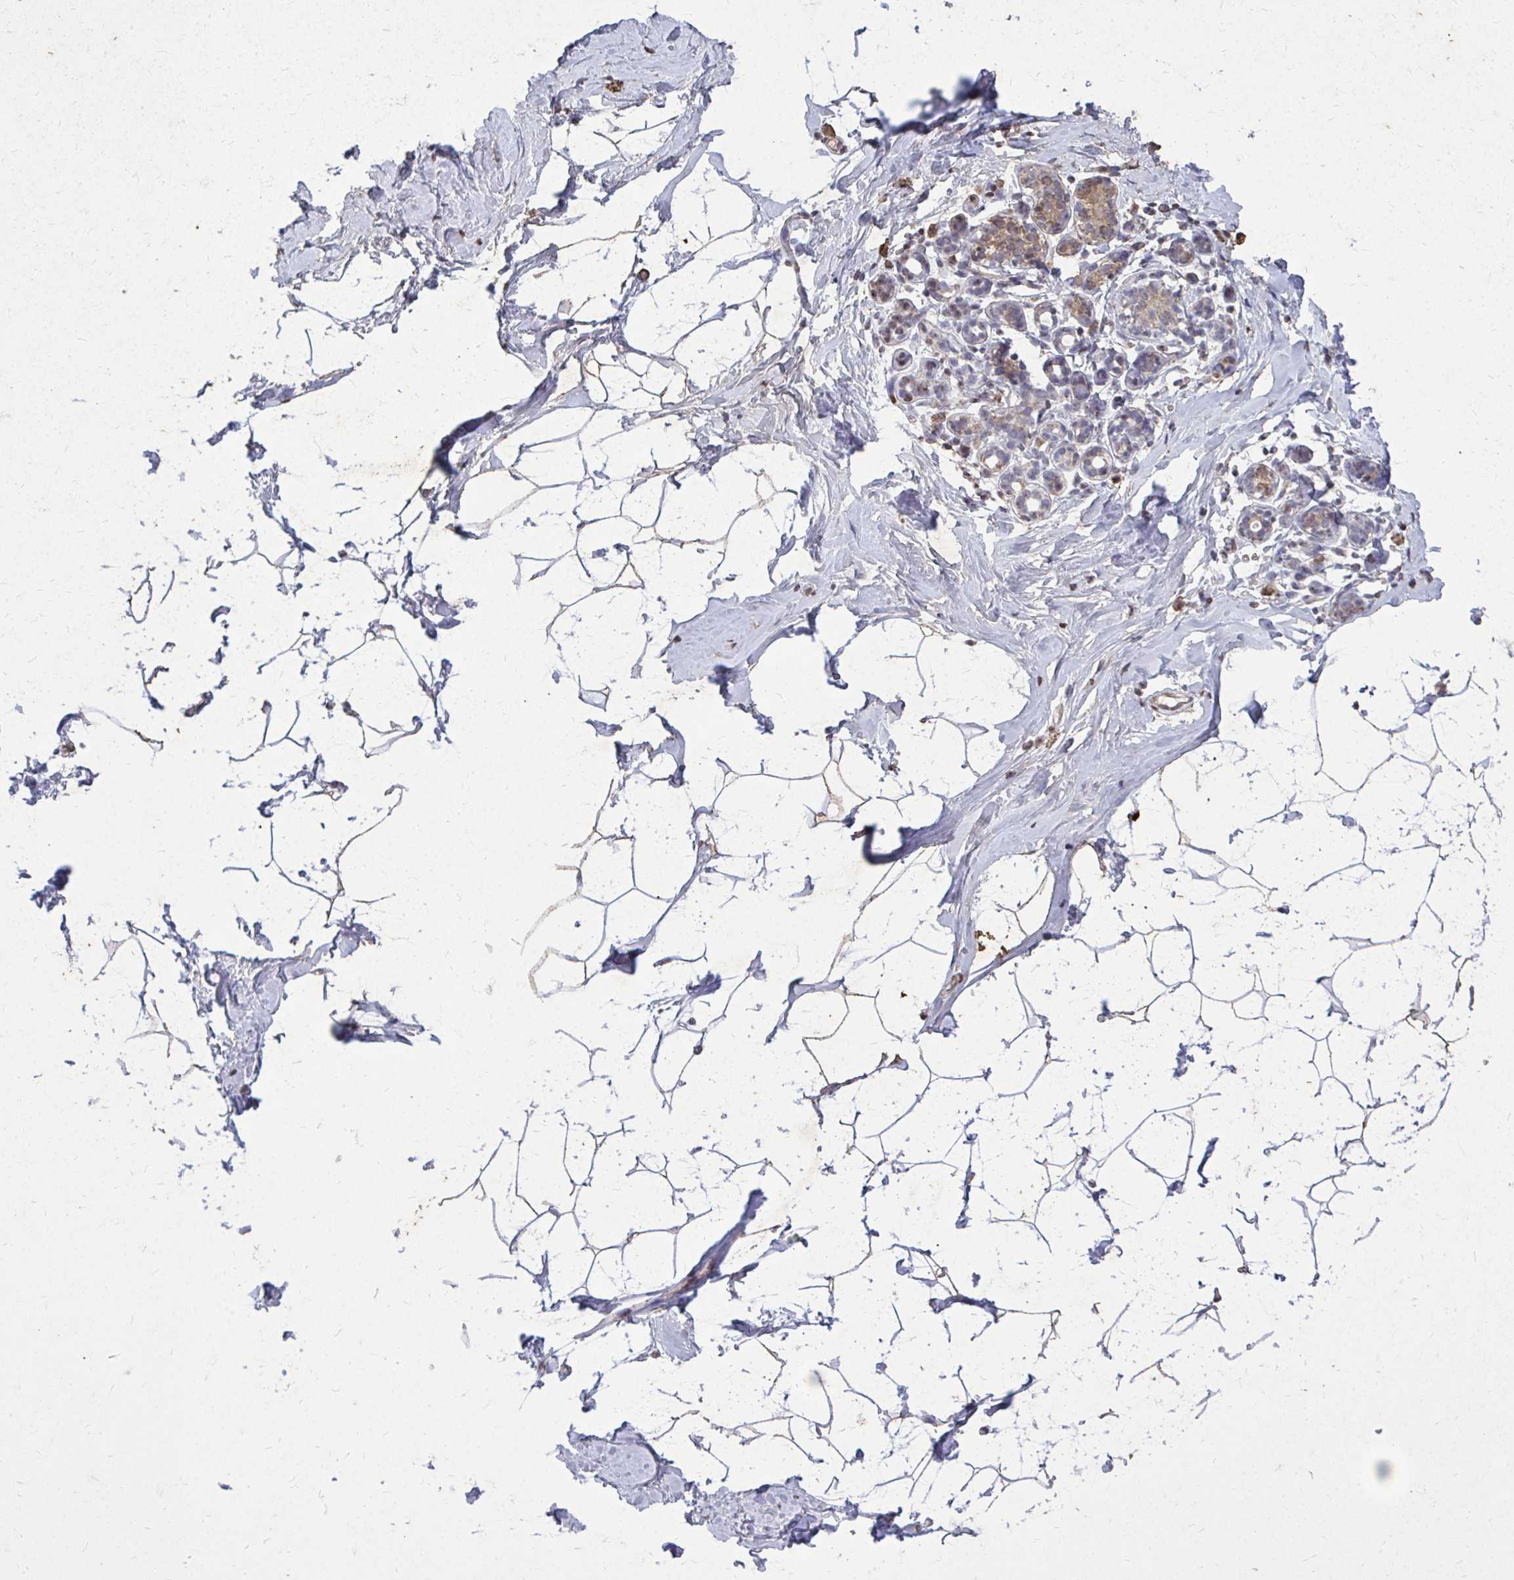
{"staining": {"intensity": "negative", "quantity": "none", "location": "none"}, "tissue": "breast", "cell_type": "Adipocytes", "image_type": "normal", "snomed": [{"axis": "morphology", "description": "Normal tissue, NOS"}, {"axis": "topography", "description": "Breast"}], "caption": "Protein analysis of normal breast demonstrates no significant expression in adipocytes. (DAB immunohistochemistry visualized using brightfield microscopy, high magnification).", "gene": "ACSL5", "patient": {"sex": "female", "age": 32}}